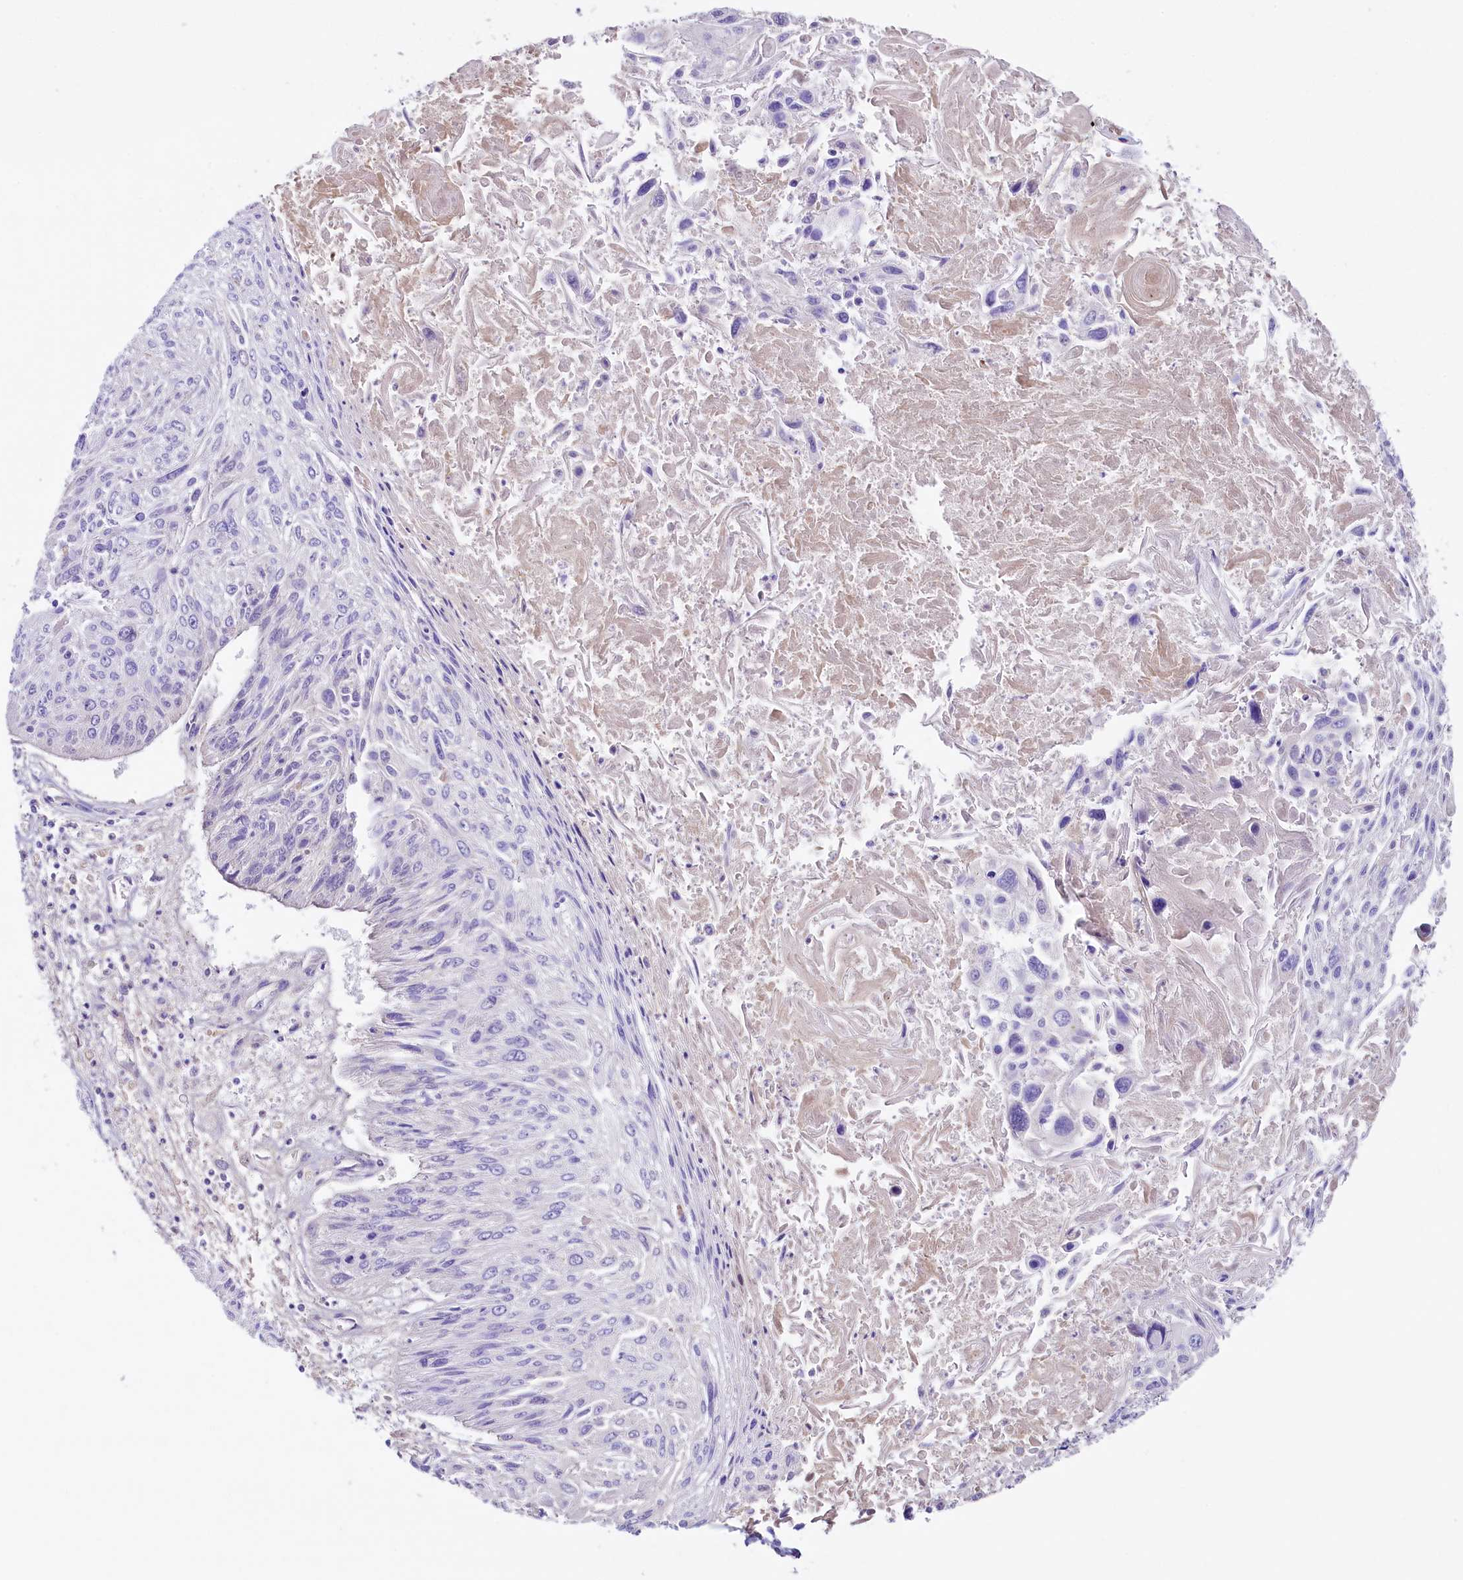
{"staining": {"intensity": "negative", "quantity": "none", "location": "none"}, "tissue": "cervical cancer", "cell_type": "Tumor cells", "image_type": "cancer", "snomed": [{"axis": "morphology", "description": "Squamous cell carcinoma, NOS"}, {"axis": "topography", "description": "Cervix"}], "caption": "Image shows no significant protein expression in tumor cells of cervical squamous cell carcinoma.", "gene": "PMPCB", "patient": {"sex": "female", "age": 51}}